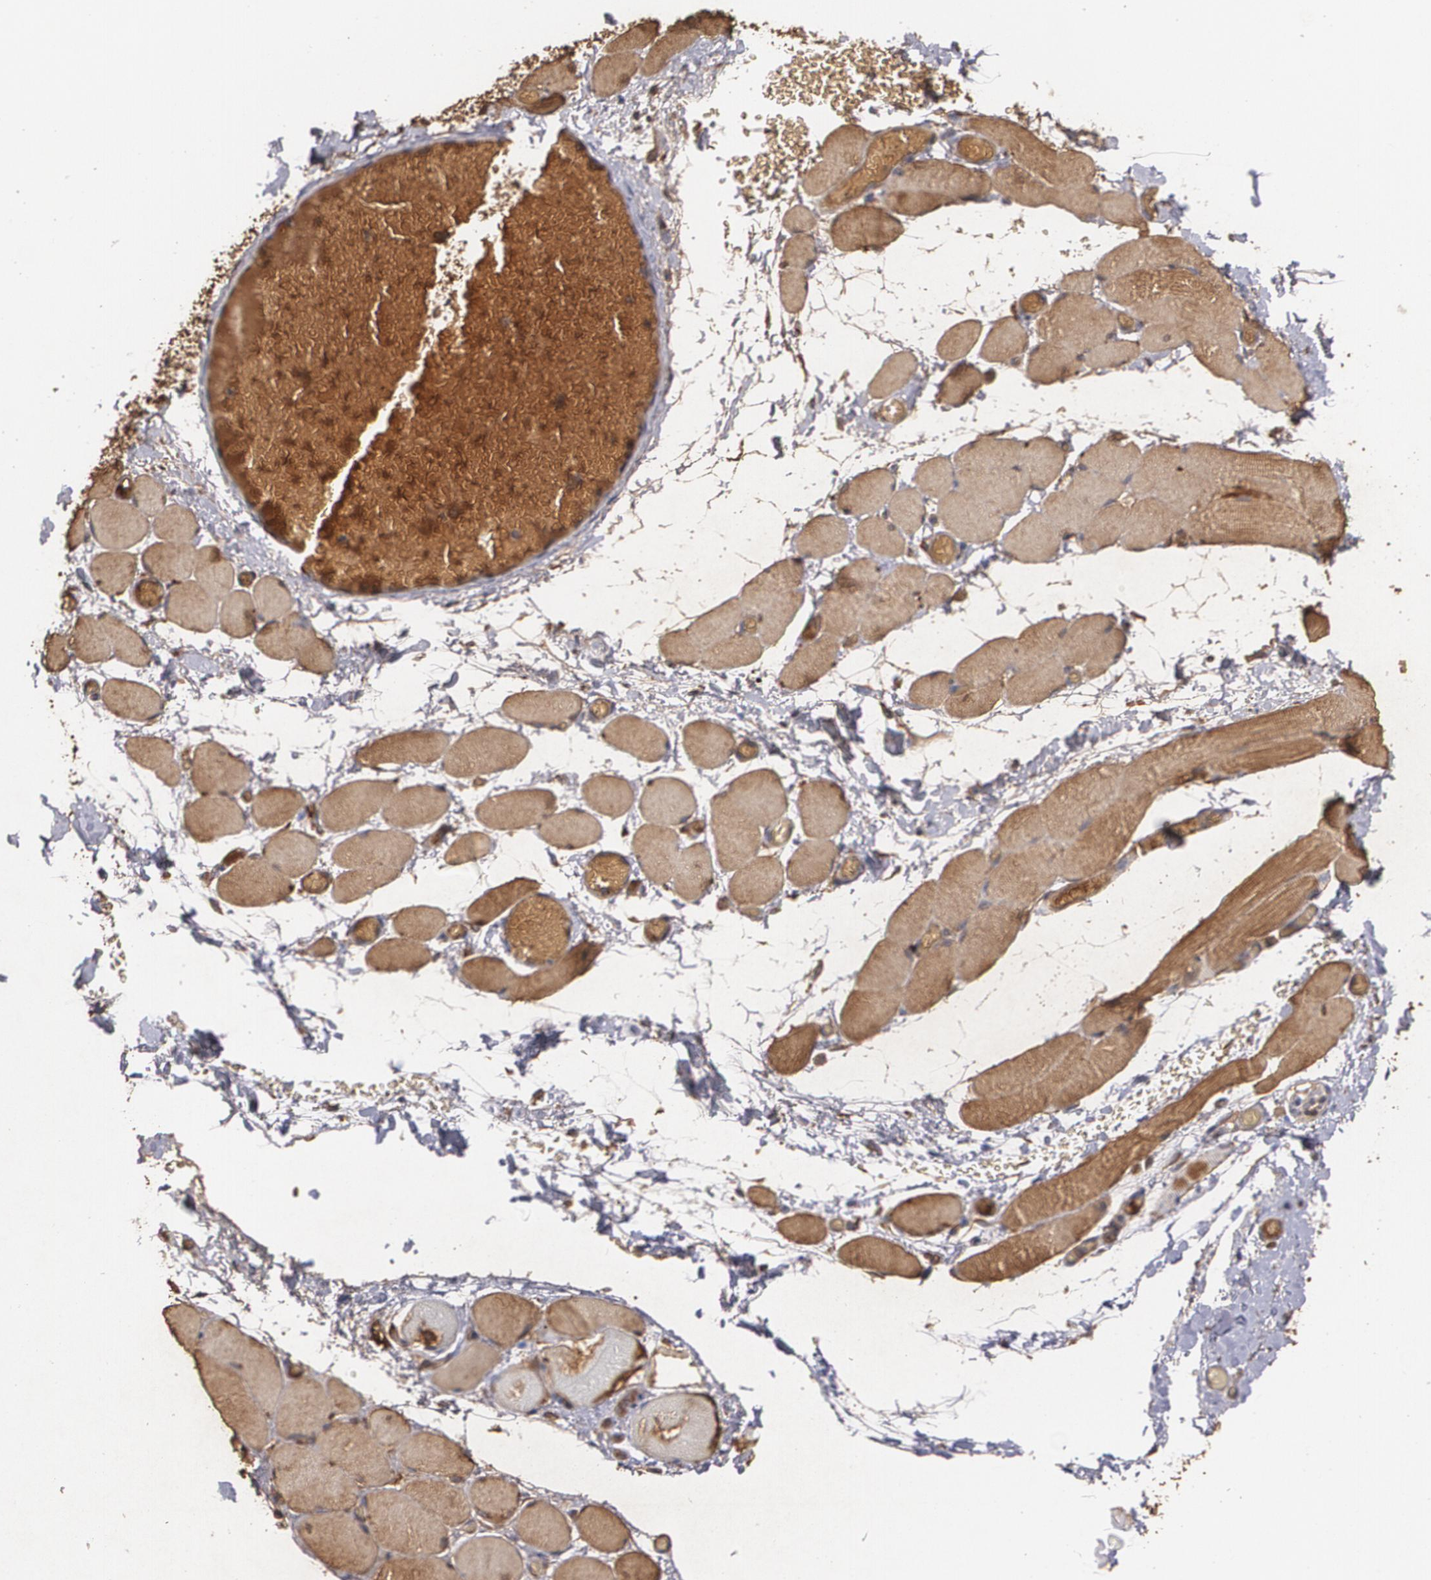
{"staining": {"intensity": "moderate", "quantity": ">75%", "location": "cytoplasmic/membranous"}, "tissue": "skeletal muscle", "cell_type": "Myocytes", "image_type": "normal", "snomed": [{"axis": "morphology", "description": "Normal tissue, NOS"}, {"axis": "topography", "description": "Skeletal muscle"}, {"axis": "topography", "description": "Soft tissue"}], "caption": "A photomicrograph of skeletal muscle stained for a protein reveals moderate cytoplasmic/membranous brown staining in myocytes. (brown staining indicates protein expression, while blue staining denotes nuclei).", "gene": "PON1", "patient": {"sex": "female", "age": 58}}